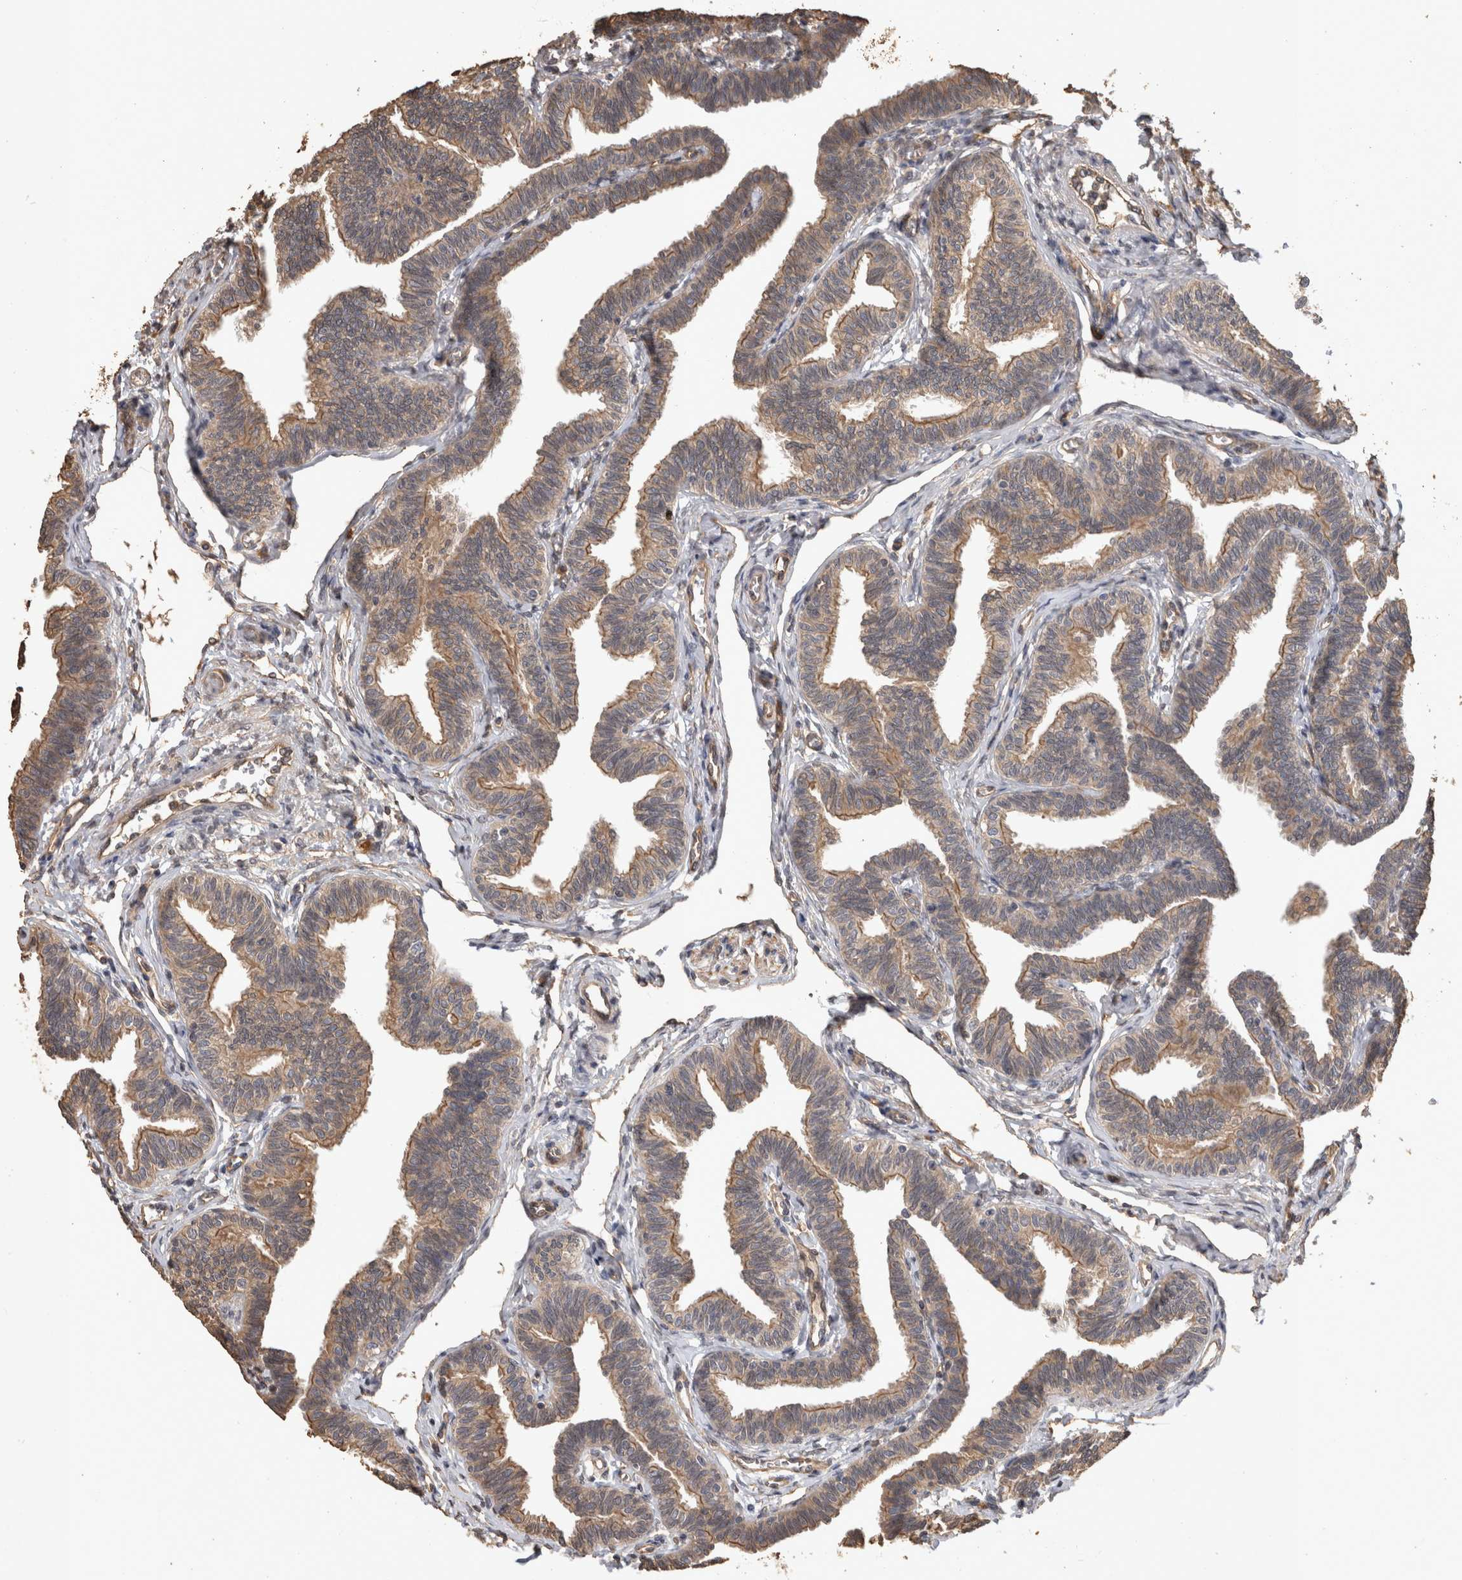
{"staining": {"intensity": "moderate", "quantity": ">75%", "location": "cytoplasmic/membranous"}, "tissue": "fallopian tube", "cell_type": "Glandular cells", "image_type": "normal", "snomed": [{"axis": "morphology", "description": "Normal tissue, NOS"}, {"axis": "topography", "description": "Fallopian tube"}, {"axis": "topography", "description": "Ovary"}], "caption": "DAB (3,3'-diaminobenzidine) immunohistochemical staining of normal human fallopian tube demonstrates moderate cytoplasmic/membranous protein expression in approximately >75% of glandular cells.", "gene": "RHPN1", "patient": {"sex": "female", "age": 23}}